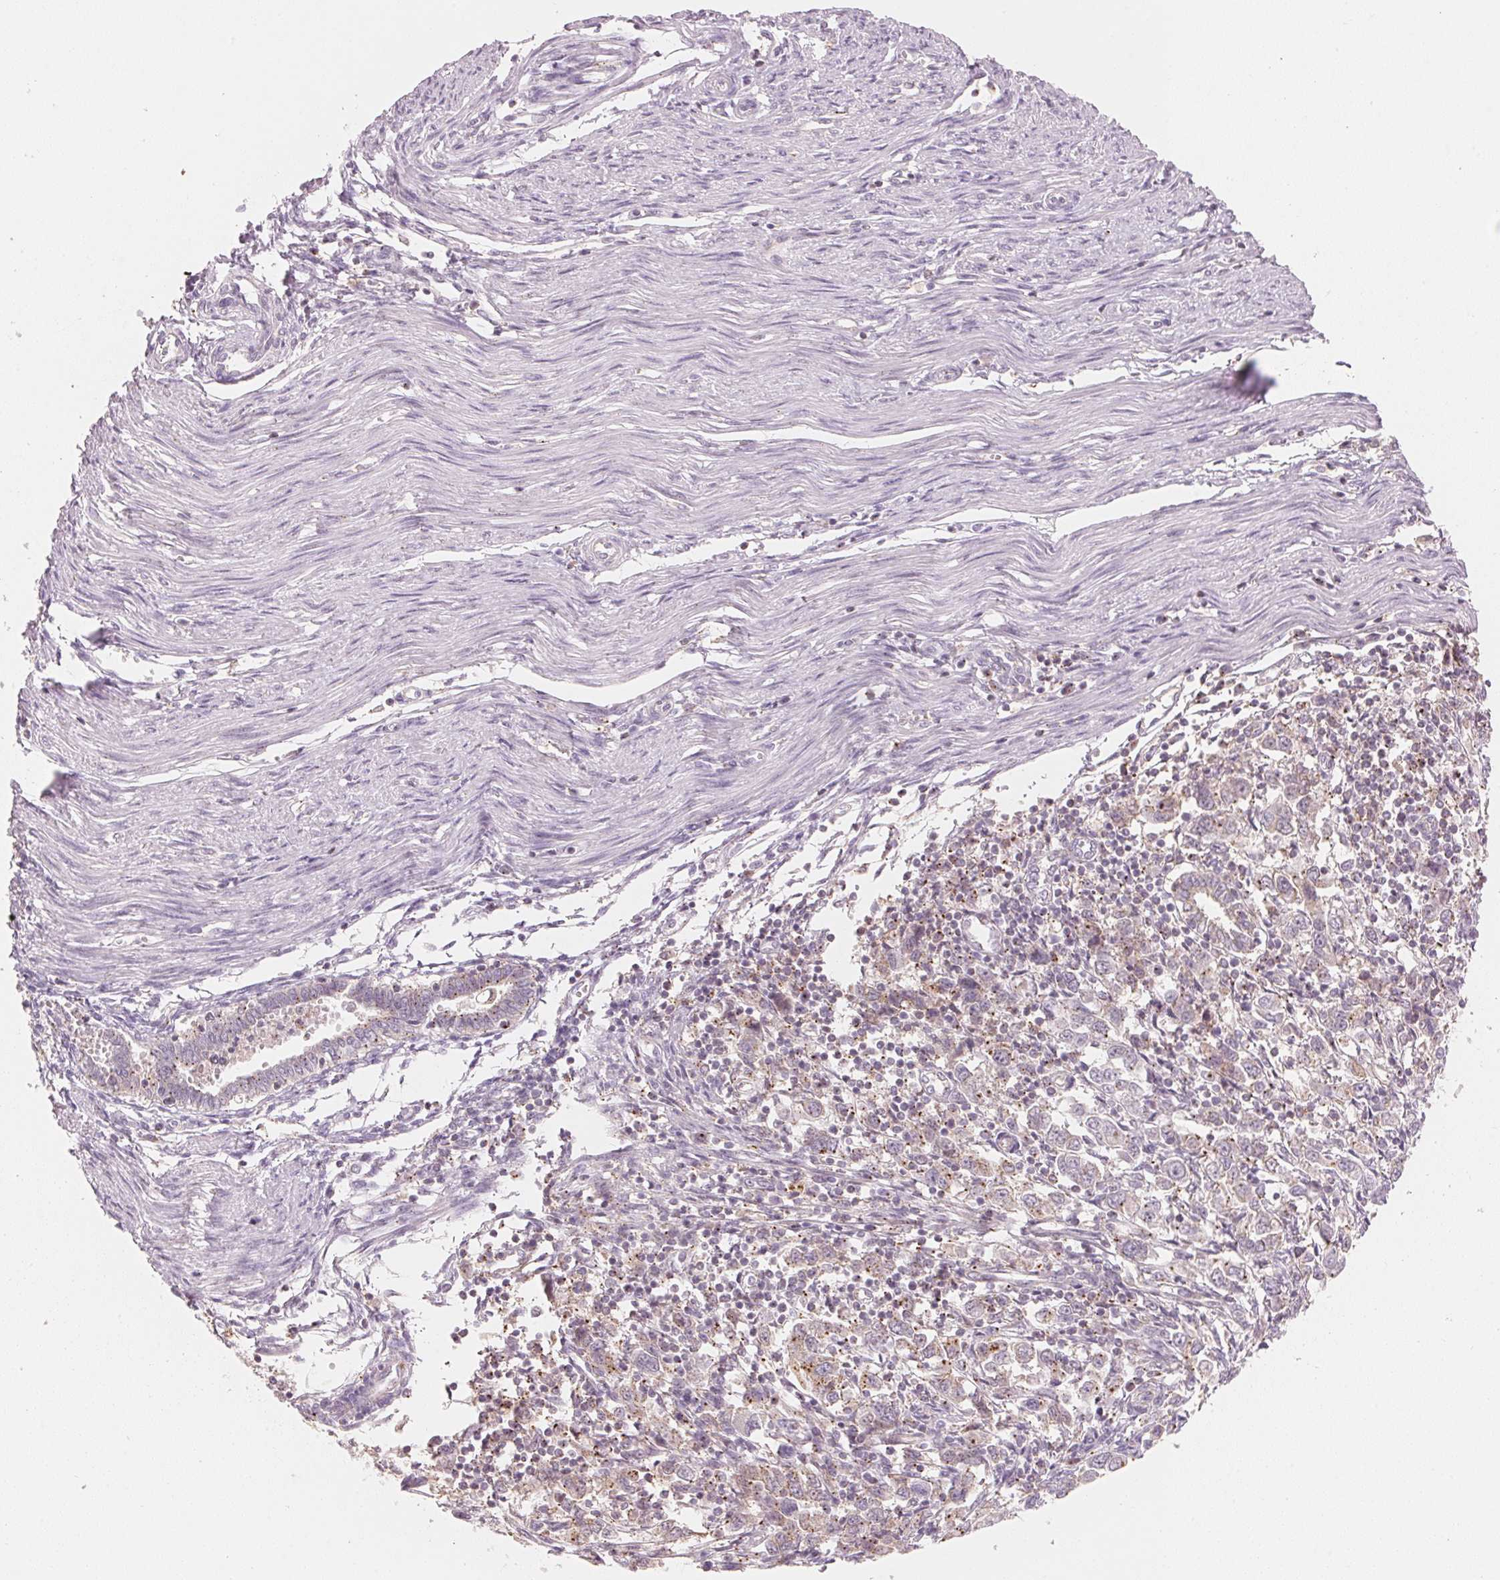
{"staining": {"intensity": "moderate", "quantity": "25%-75%", "location": "cytoplasmic/membranous"}, "tissue": "endometrial cancer", "cell_type": "Tumor cells", "image_type": "cancer", "snomed": [{"axis": "morphology", "description": "Adenocarcinoma, NOS"}, {"axis": "topography", "description": "Endometrium"}], "caption": "A brown stain shows moderate cytoplasmic/membranous expression of a protein in human endometrial cancer (adenocarcinoma) tumor cells.", "gene": "HOXB13", "patient": {"sex": "female", "age": 43}}